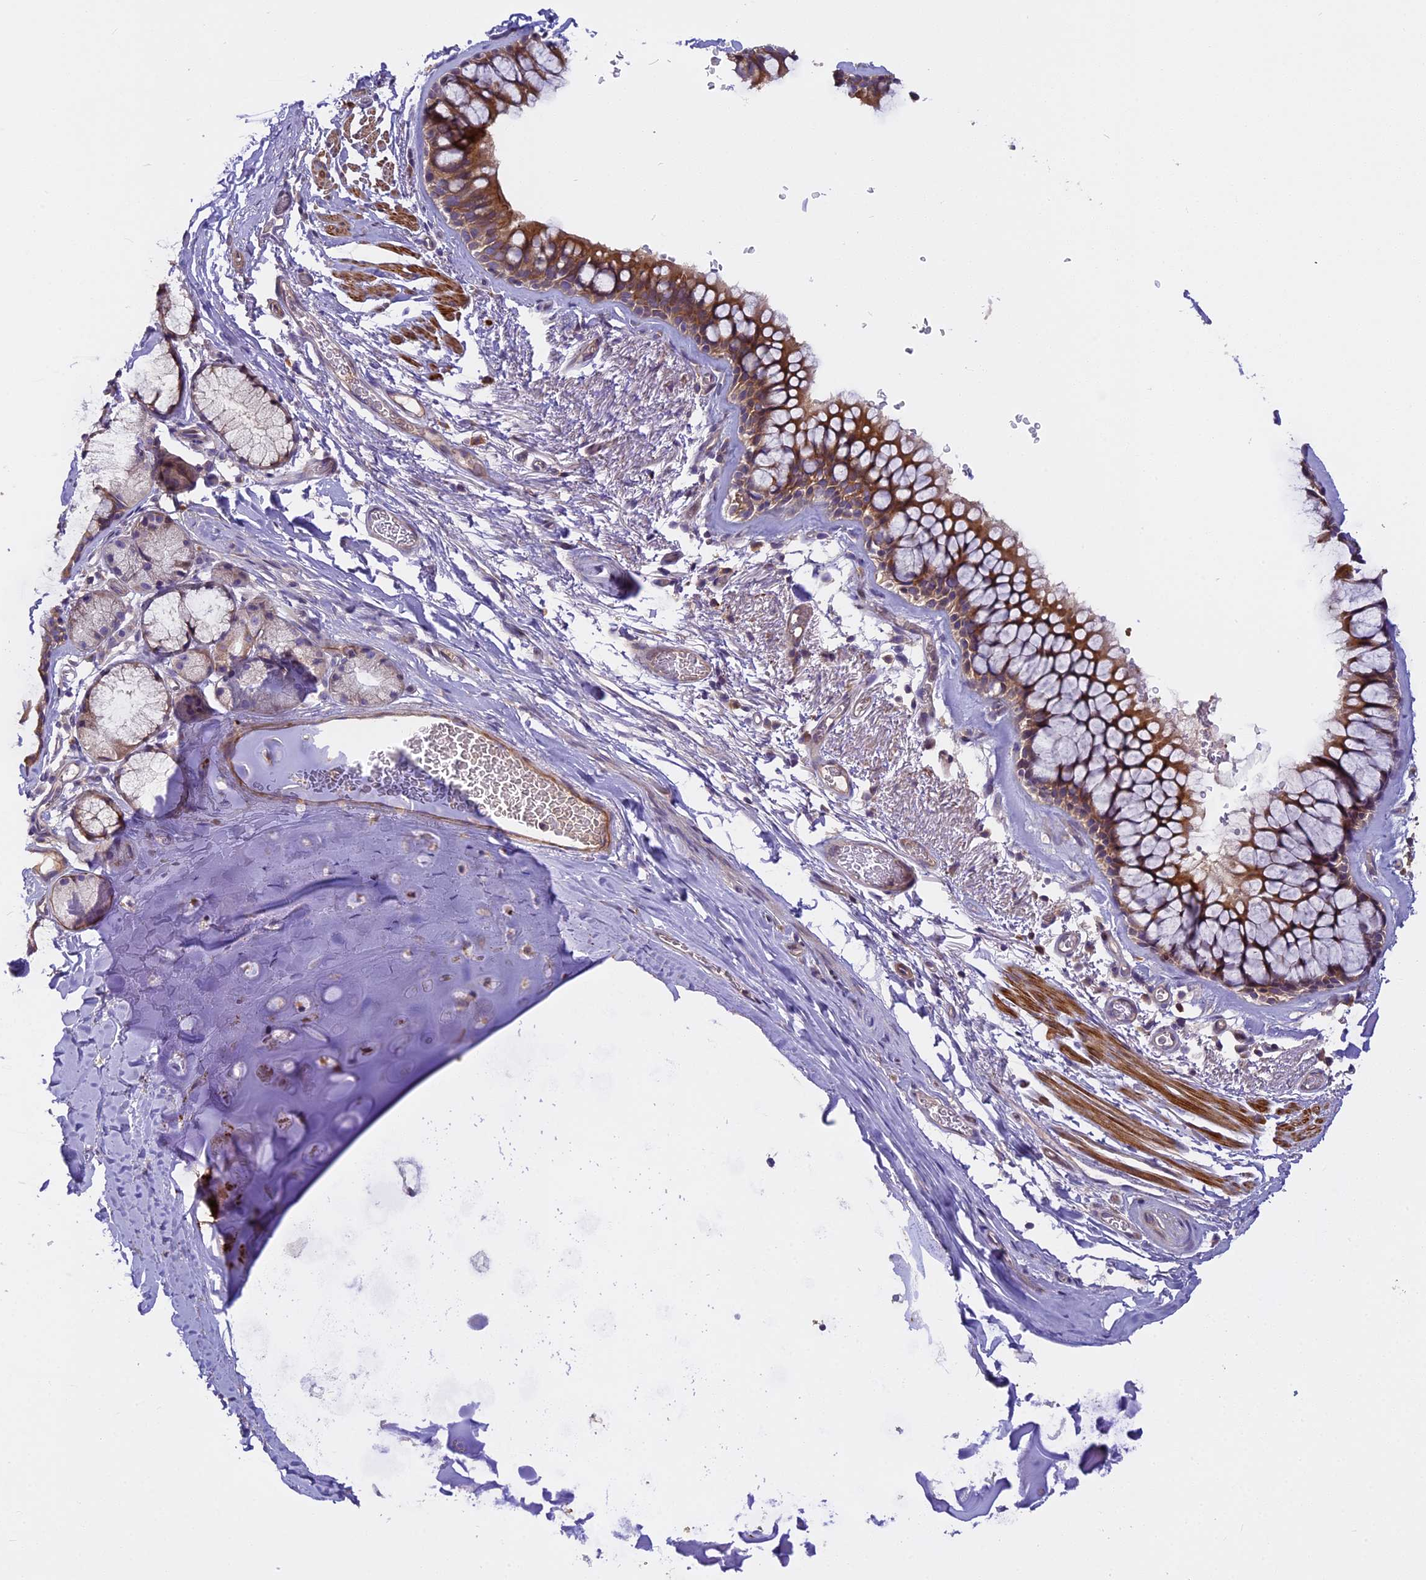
{"staining": {"intensity": "moderate", "quantity": ">75%", "location": "cytoplasmic/membranous"}, "tissue": "bronchus", "cell_type": "Respiratory epithelial cells", "image_type": "normal", "snomed": [{"axis": "morphology", "description": "Normal tissue, NOS"}, {"axis": "topography", "description": "Bronchus"}], "caption": "Protein expression analysis of normal human bronchus reveals moderate cytoplasmic/membranous expression in approximately >75% of respiratory epithelial cells.", "gene": "FAM98C", "patient": {"sex": "male", "age": 65}}